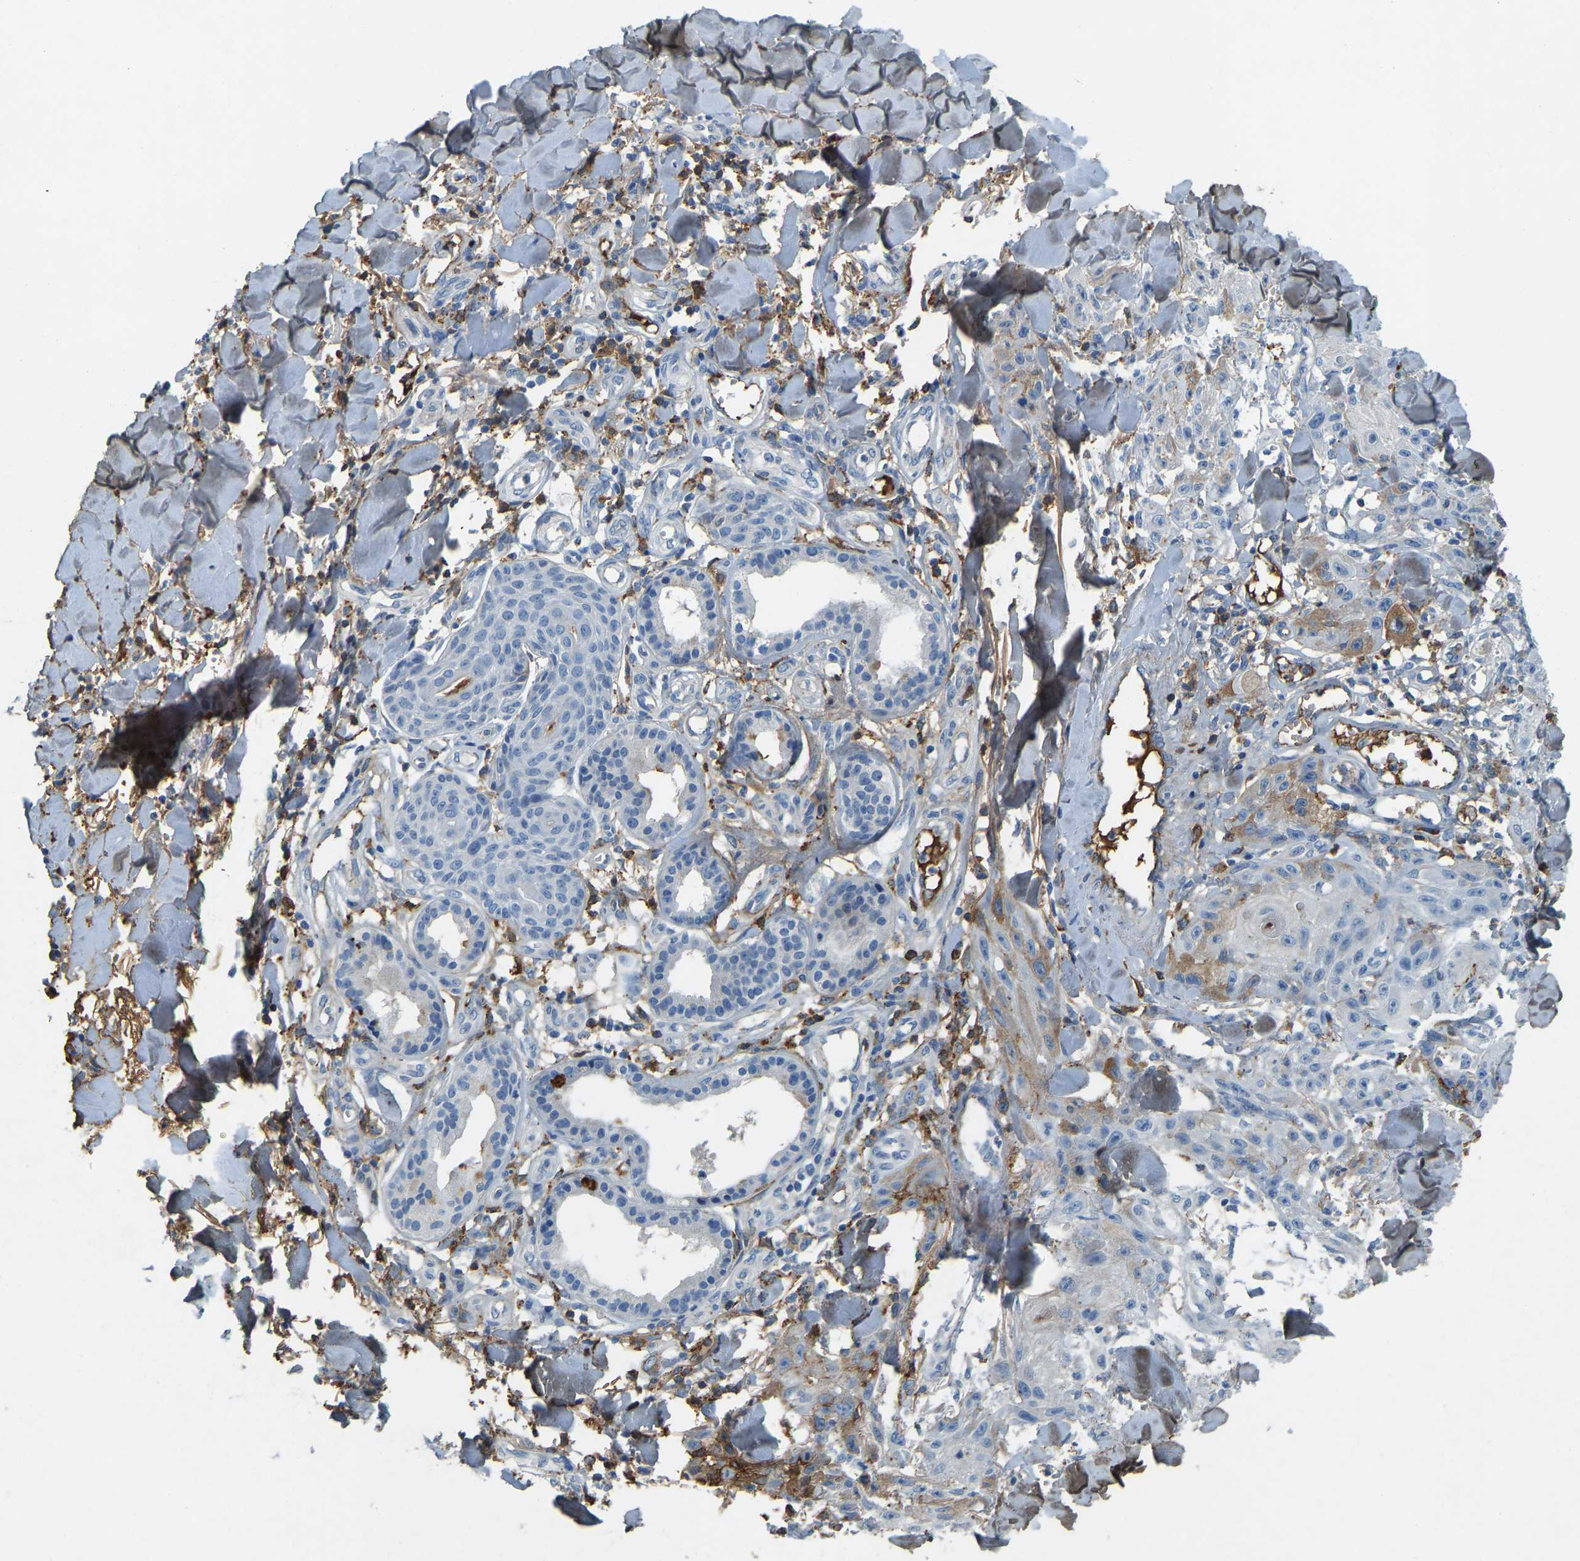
{"staining": {"intensity": "negative", "quantity": "none", "location": "none"}, "tissue": "skin cancer", "cell_type": "Tumor cells", "image_type": "cancer", "snomed": [{"axis": "morphology", "description": "Squamous cell carcinoma, NOS"}, {"axis": "topography", "description": "Skin"}], "caption": "This is an immunohistochemistry (IHC) histopathology image of squamous cell carcinoma (skin). There is no staining in tumor cells.", "gene": "THBS4", "patient": {"sex": "male", "age": 74}}